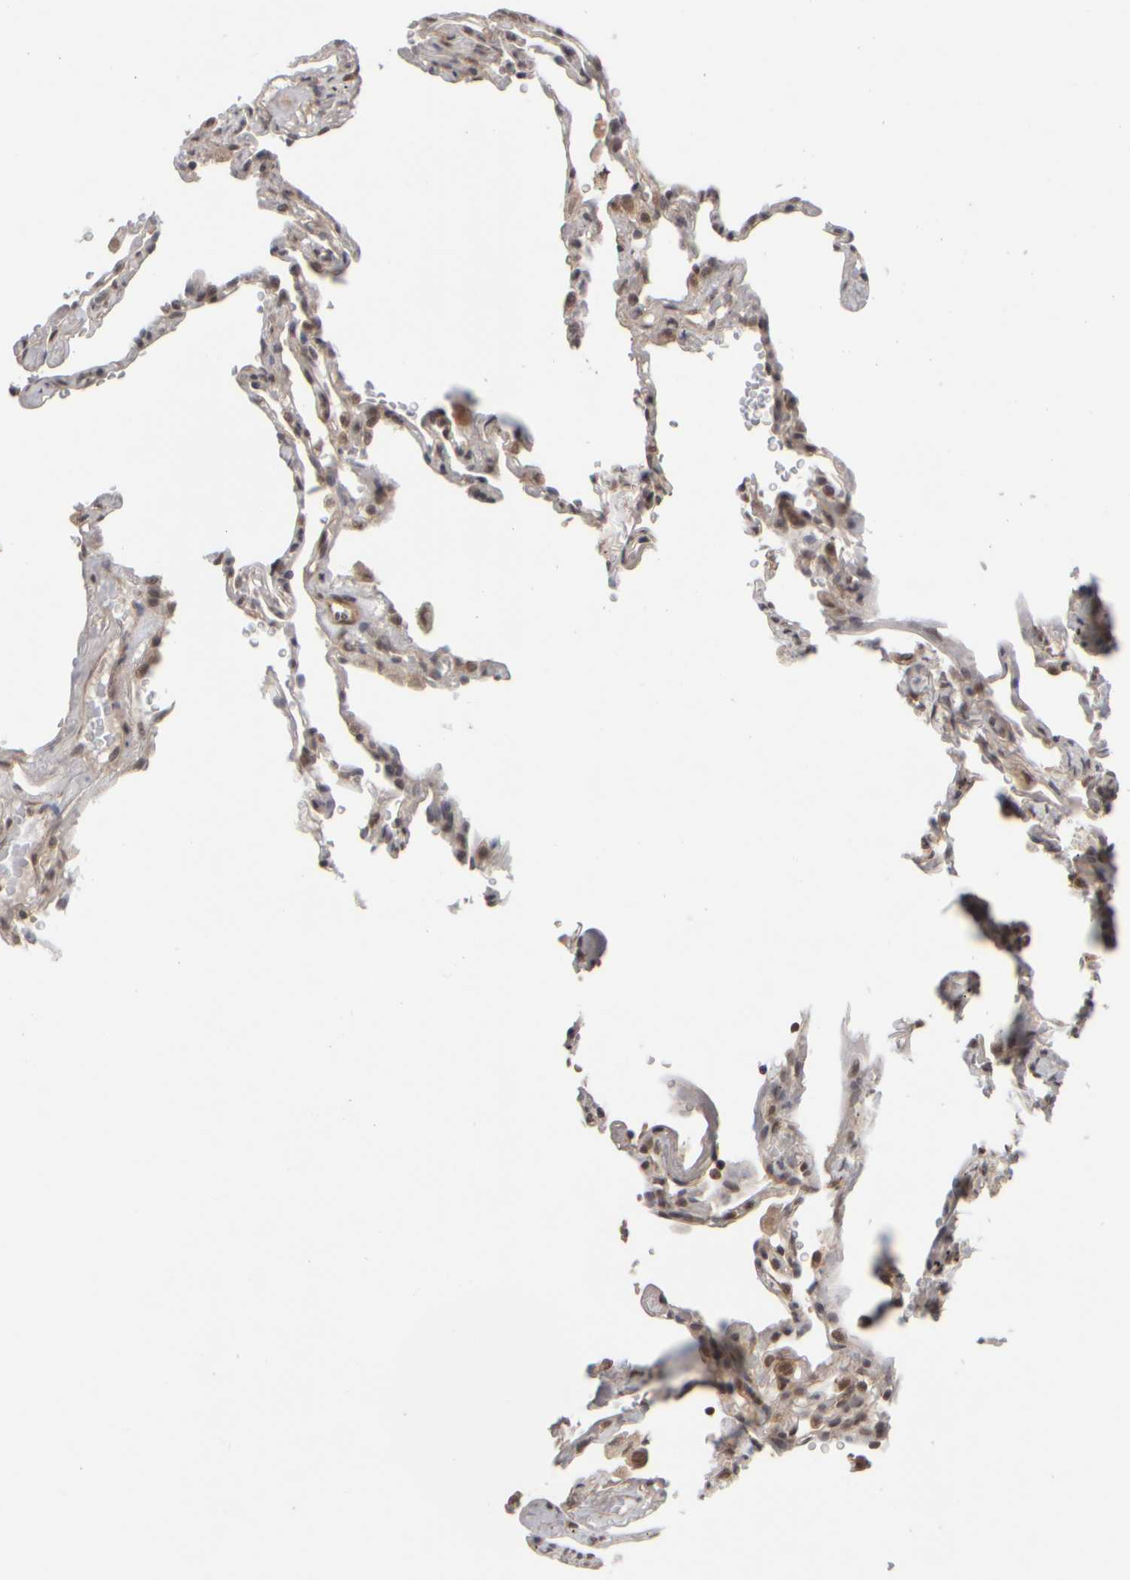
{"staining": {"intensity": "weak", "quantity": "25%-75%", "location": "cytoplasmic/membranous"}, "tissue": "lung", "cell_type": "Alveolar cells", "image_type": "normal", "snomed": [{"axis": "morphology", "description": "Normal tissue, NOS"}, {"axis": "topography", "description": "Lung"}], "caption": "Immunohistochemistry (DAB) staining of unremarkable lung exhibits weak cytoplasmic/membranous protein staining in approximately 25%-75% of alveolar cells. (Brightfield microscopy of DAB IHC at high magnification).", "gene": "SYNRG", "patient": {"sex": "male", "age": 59}}